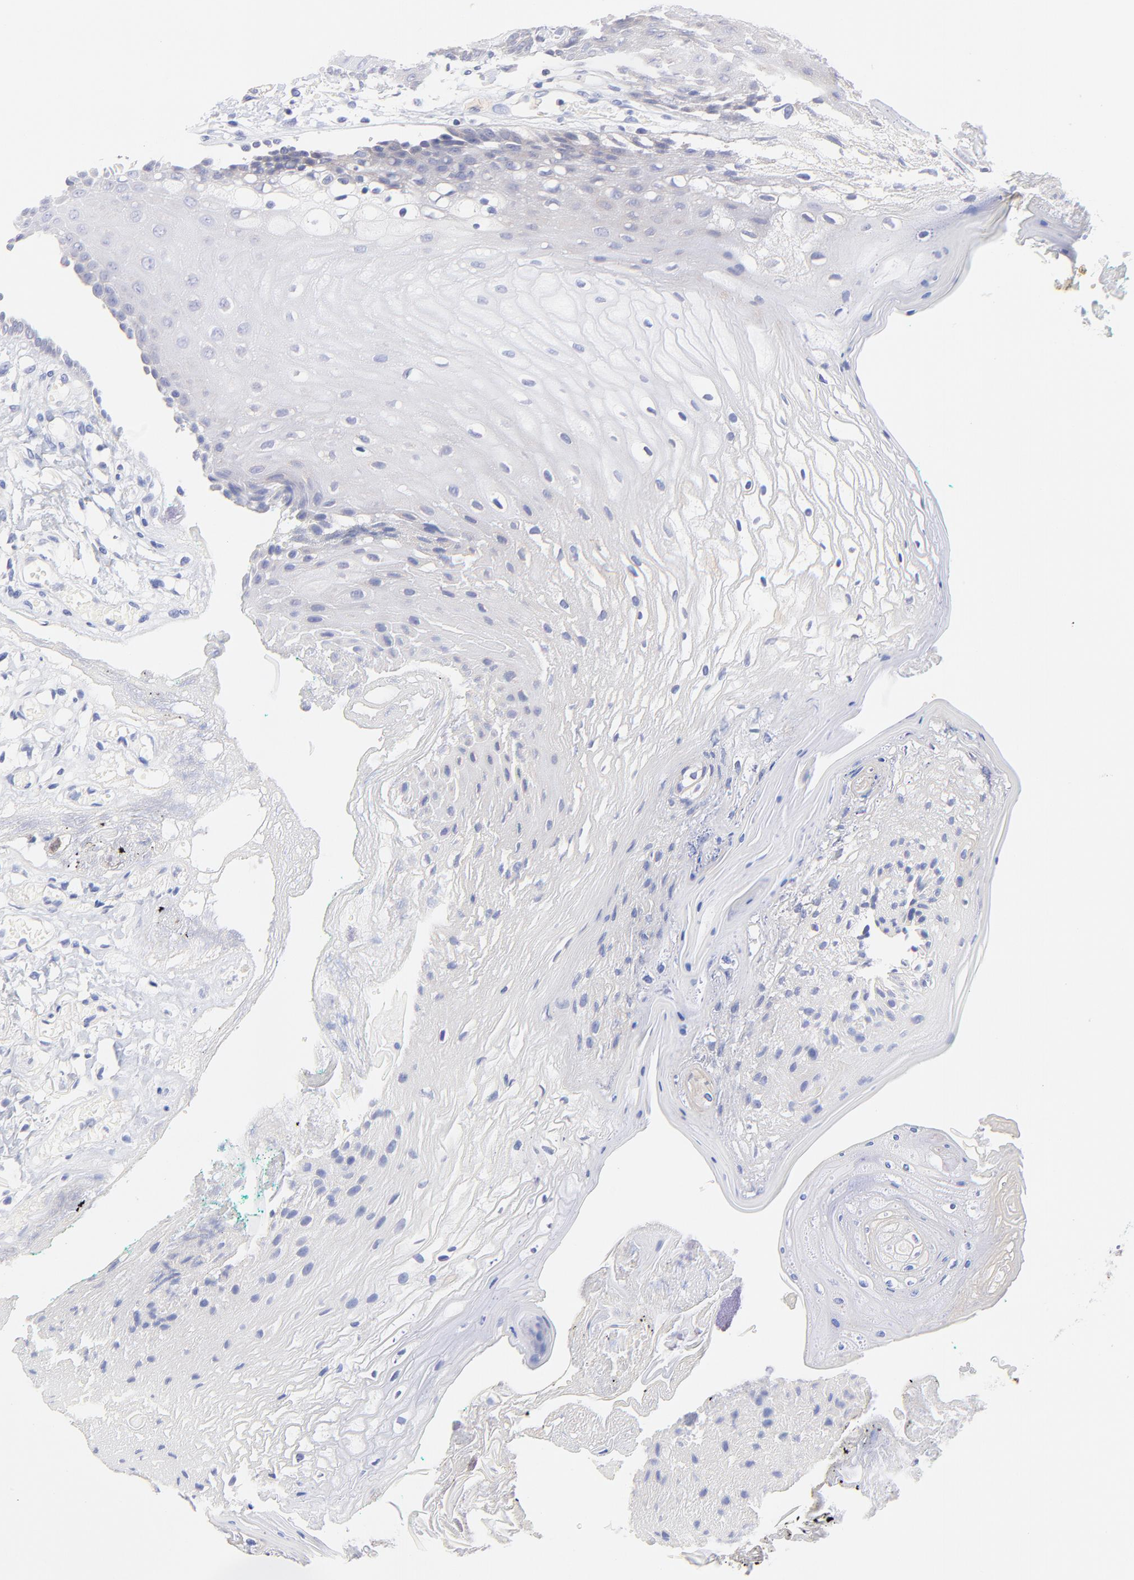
{"staining": {"intensity": "negative", "quantity": "none", "location": "none"}, "tissue": "oral mucosa", "cell_type": "Squamous epithelial cells", "image_type": "normal", "snomed": [{"axis": "morphology", "description": "Normal tissue, NOS"}, {"axis": "morphology", "description": "Squamous cell carcinoma, NOS"}, {"axis": "topography", "description": "Skeletal muscle"}, {"axis": "topography", "description": "Oral tissue"}, {"axis": "topography", "description": "Head-Neck"}], "caption": "The IHC histopathology image has no significant staining in squamous epithelial cells of oral mucosa. Nuclei are stained in blue.", "gene": "EBP", "patient": {"sex": "female", "age": 84}}